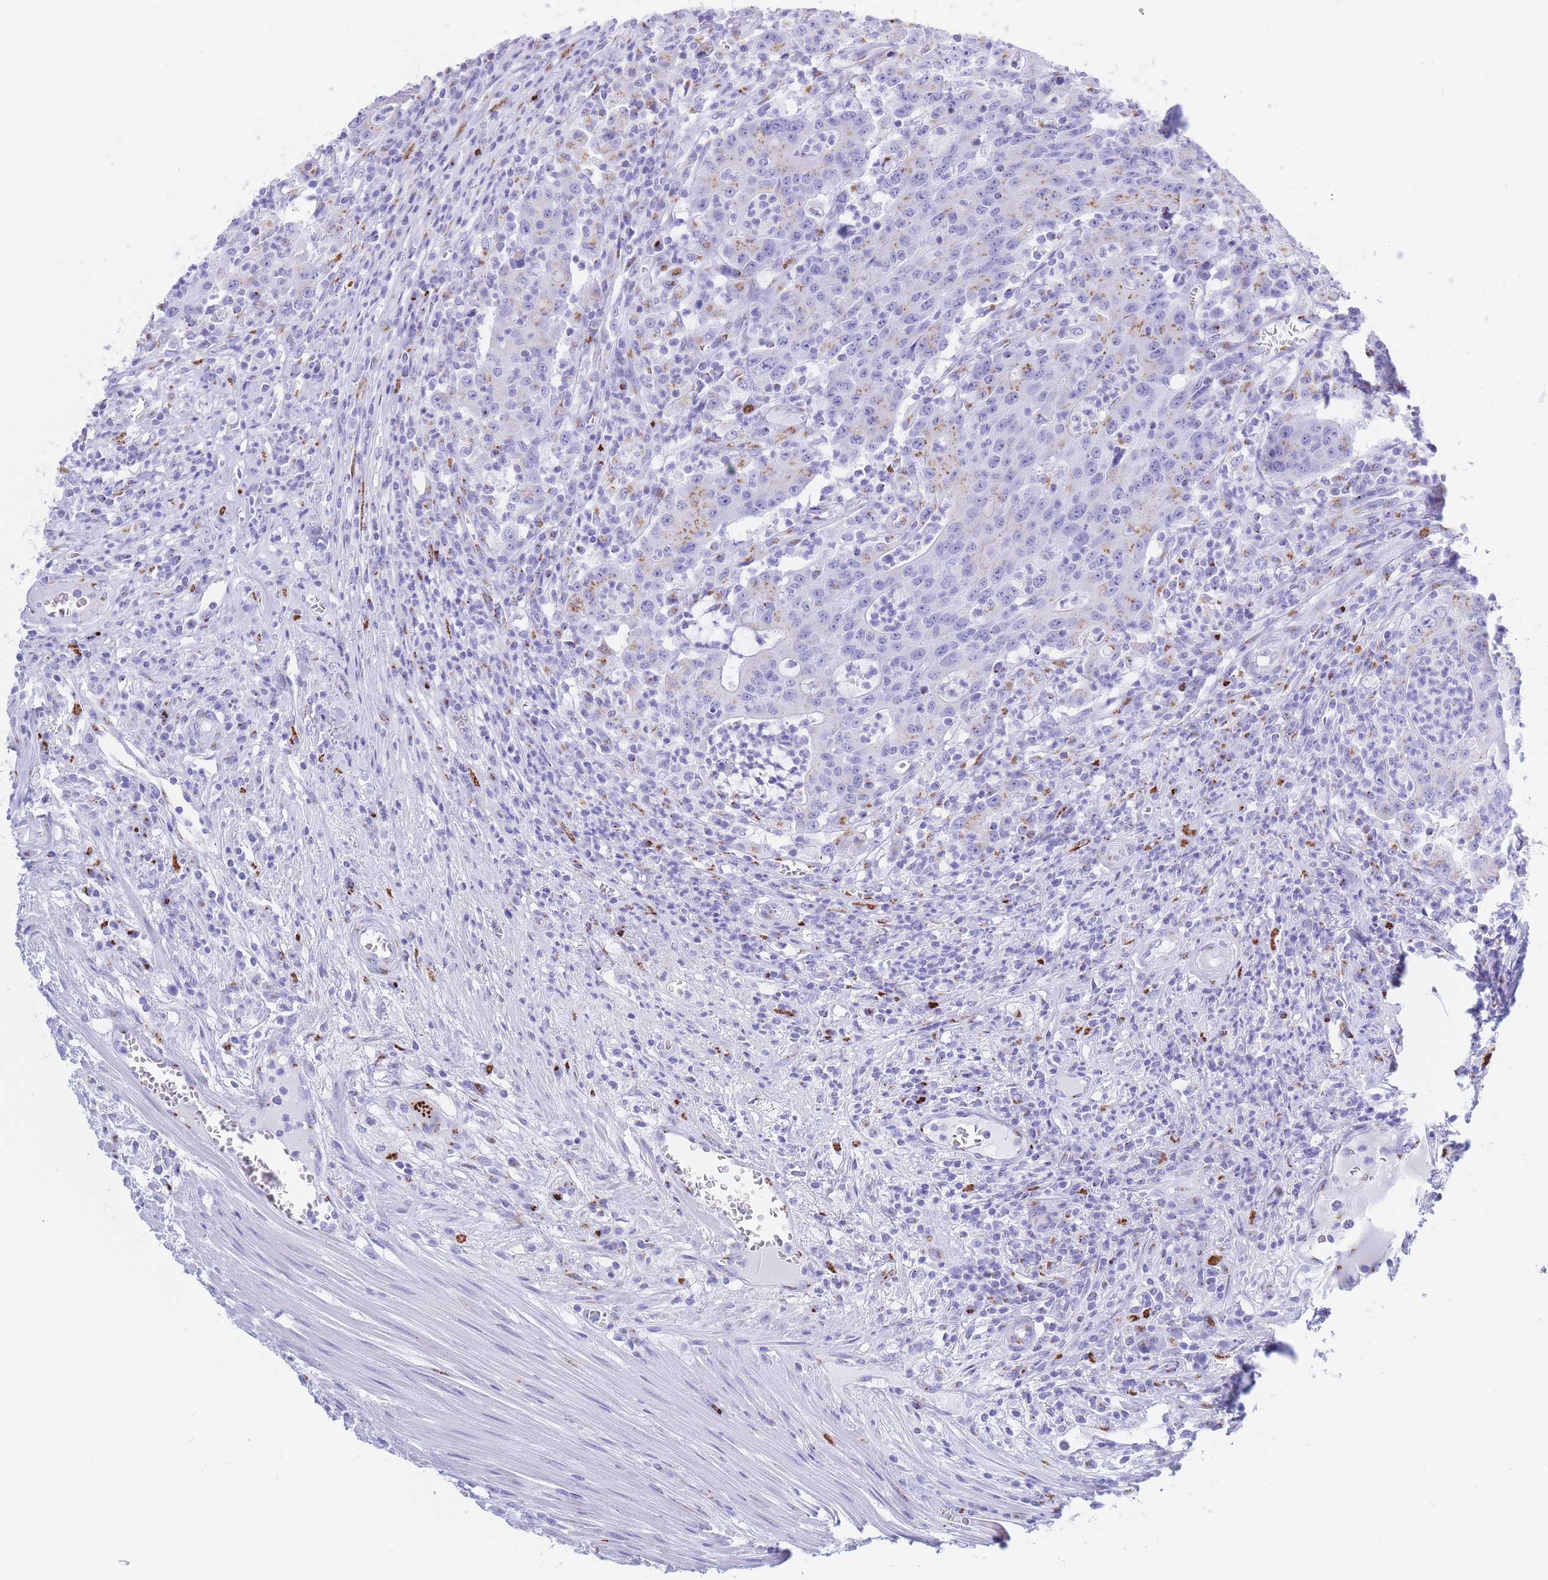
{"staining": {"intensity": "moderate", "quantity": "25%-75%", "location": "cytoplasmic/membranous"}, "tissue": "colorectal cancer", "cell_type": "Tumor cells", "image_type": "cancer", "snomed": [{"axis": "morphology", "description": "Adenocarcinoma, NOS"}, {"axis": "topography", "description": "Colon"}], "caption": "Colorectal cancer (adenocarcinoma) stained for a protein reveals moderate cytoplasmic/membranous positivity in tumor cells.", "gene": "FAM3C", "patient": {"sex": "male", "age": 83}}